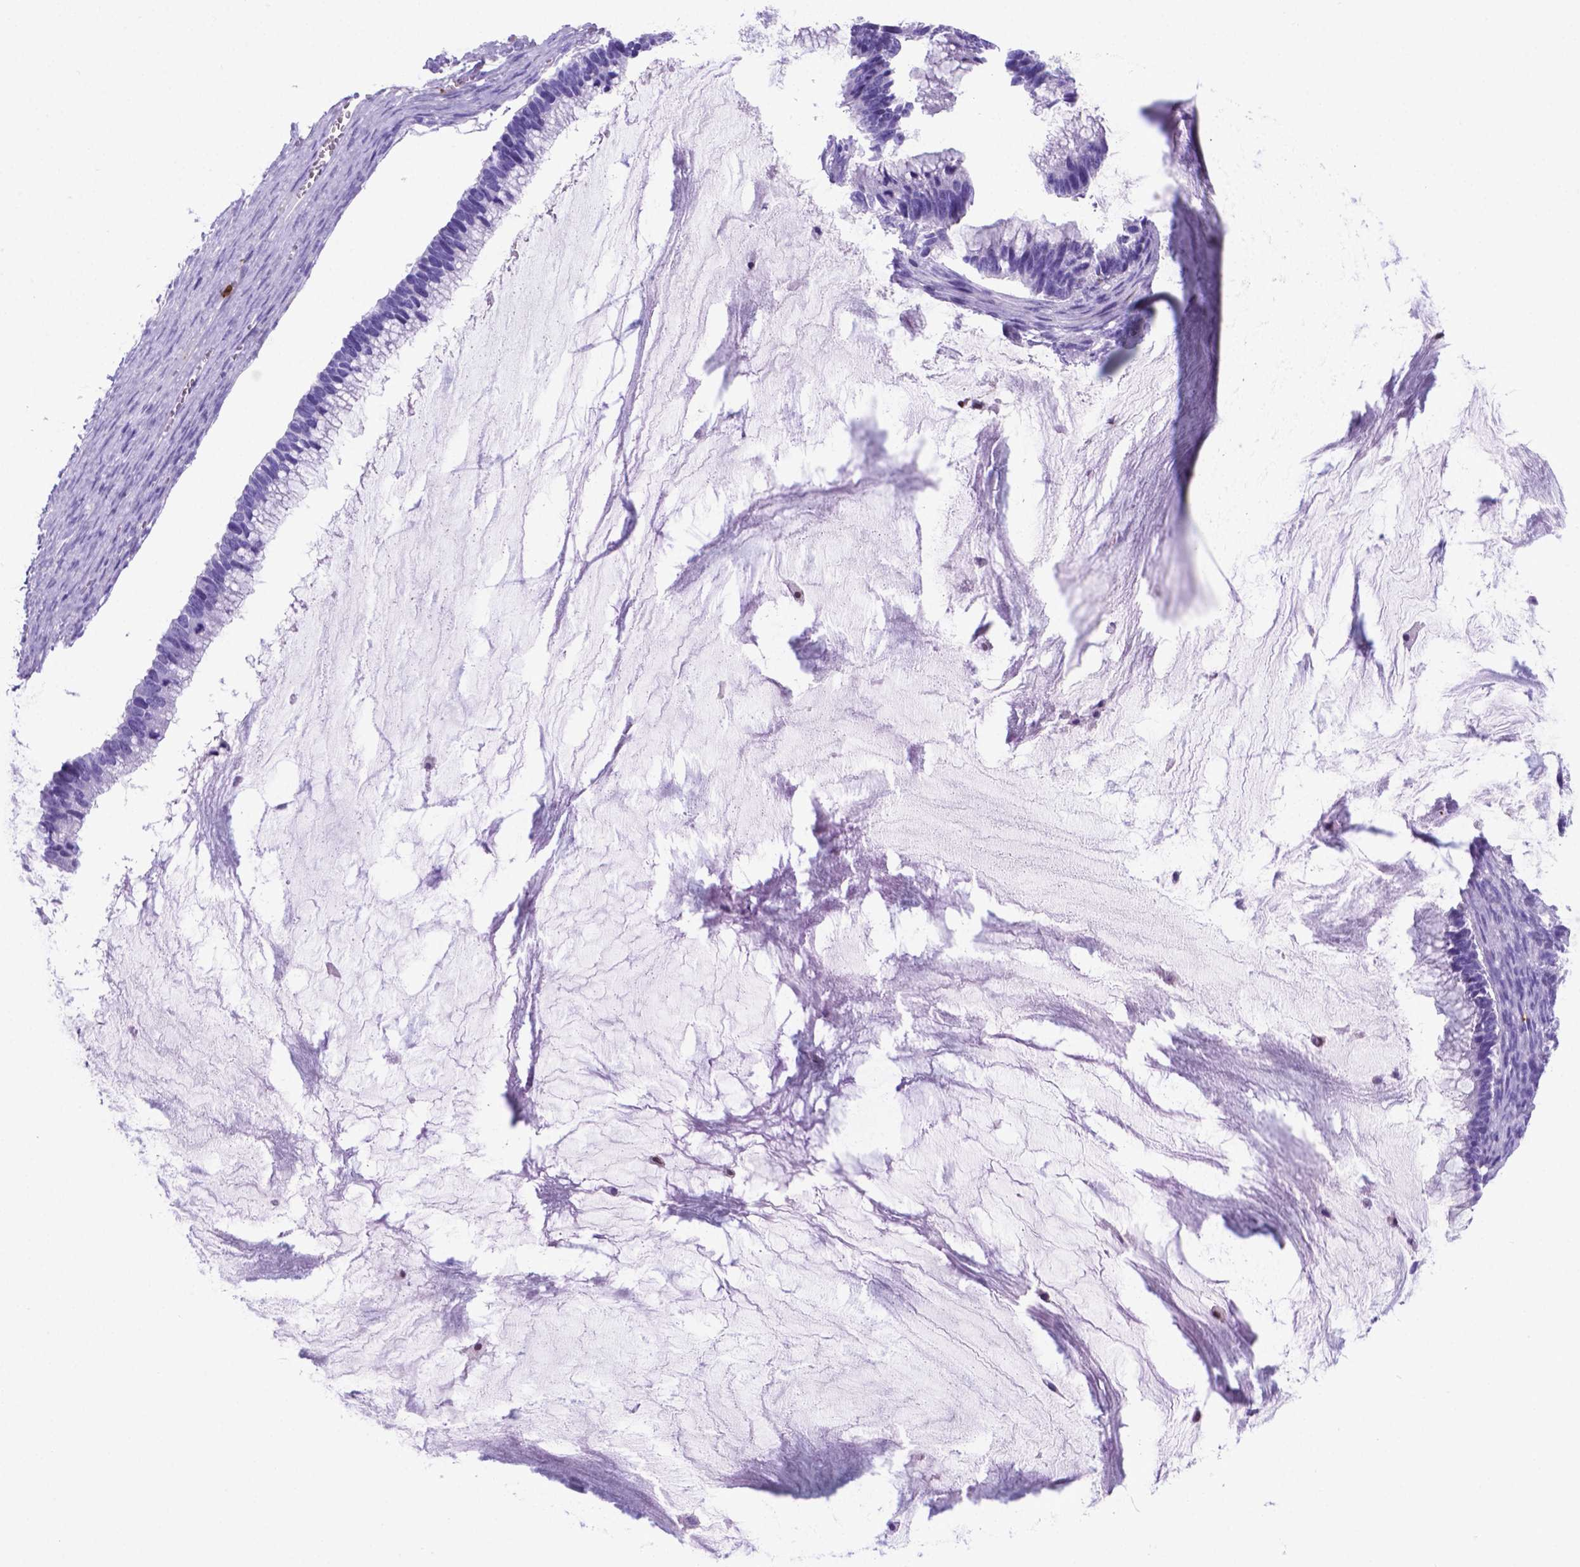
{"staining": {"intensity": "negative", "quantity": "none", "location": "none"}, "tissue": "ovarian cancer", "cell_type": "Tumor cells", "image_type": "cancer", "snomed": [{"axis": "morphology", "description": "Cystadenocarcinoma, mucinous, NOS"}, {"axis": "topography", "description": "Ovary"}], "caption": "Tumor cells are negative for brown protein staining in ovarian mucinous cystadenocarcinoma.", "gene": "LZTR1", "patient": {"sex": "female", "age": 38}}